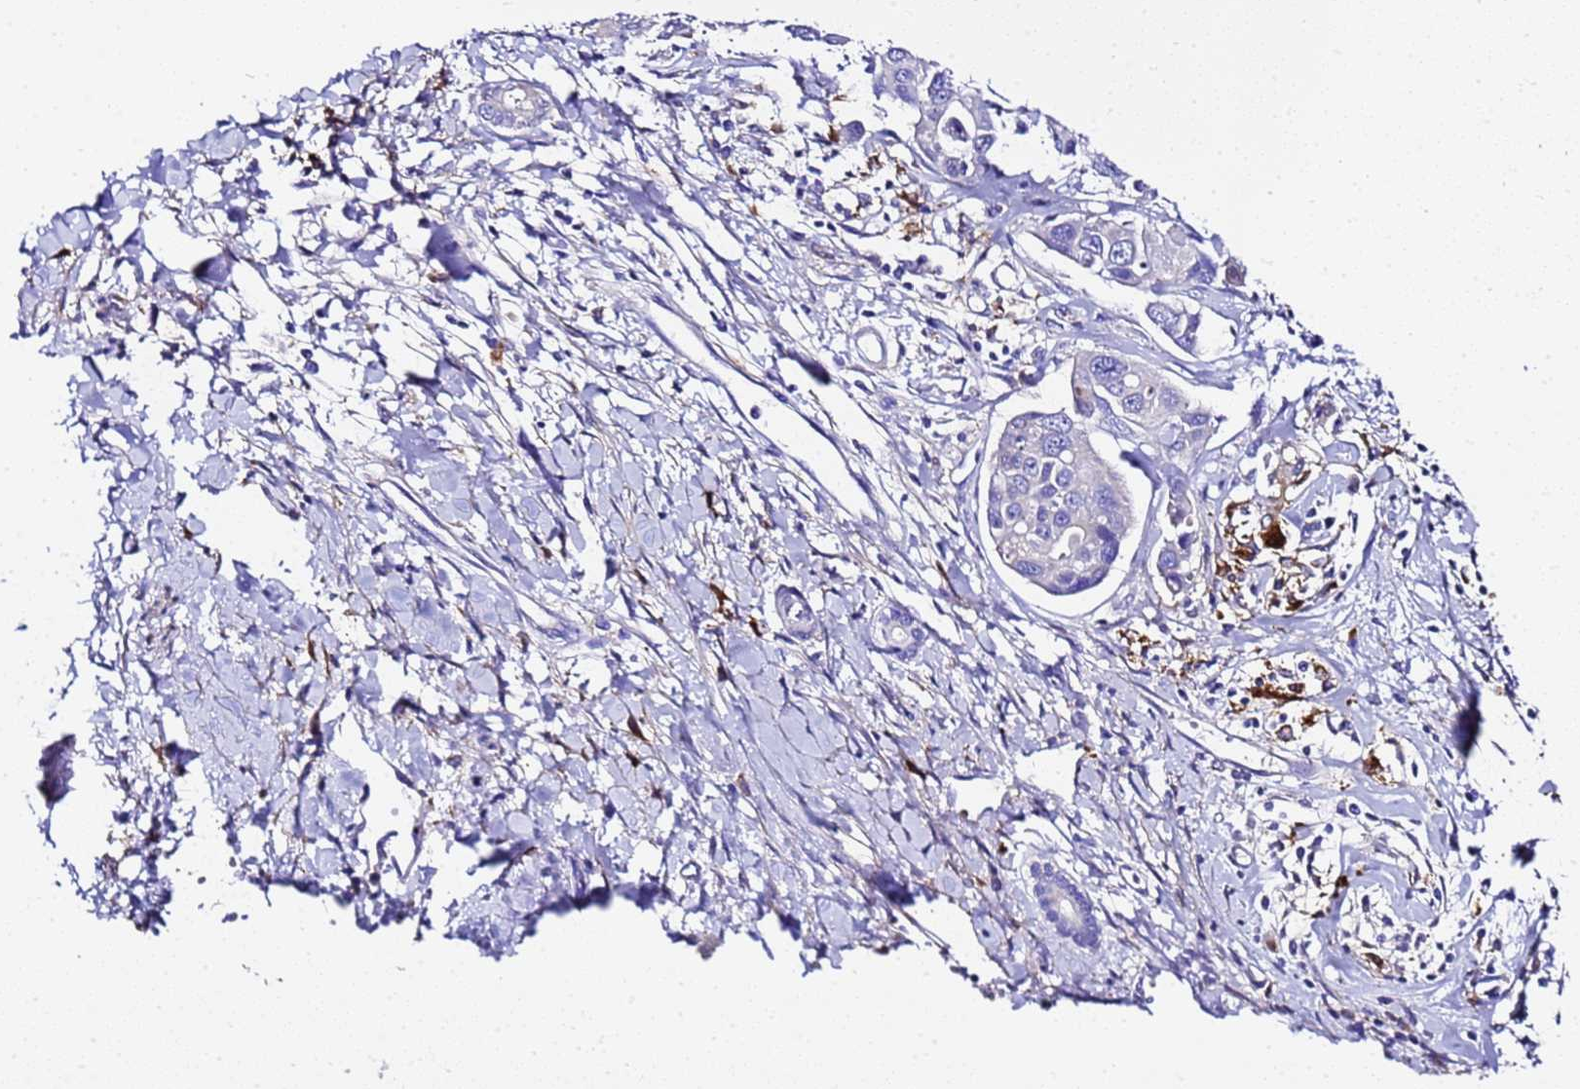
{"staining": {"intensity": "negative", "quantity": "none", "location": "none"}, "tissue": "liver cancer", "cell_type": "Tumor cells", "image_type": "cancer", "snomed": [{"axis": "morphology", "description": "Cholangiocarcinoma"}, {"axis": "topography", "description": "Liver"}], "caption": "This is a histopathology image of IHC staining of liver cholangiocarcinoma, which shows no staining in tumor cells.", "gene": "FTL", "patient": {"sex": "male", "age": 59}}